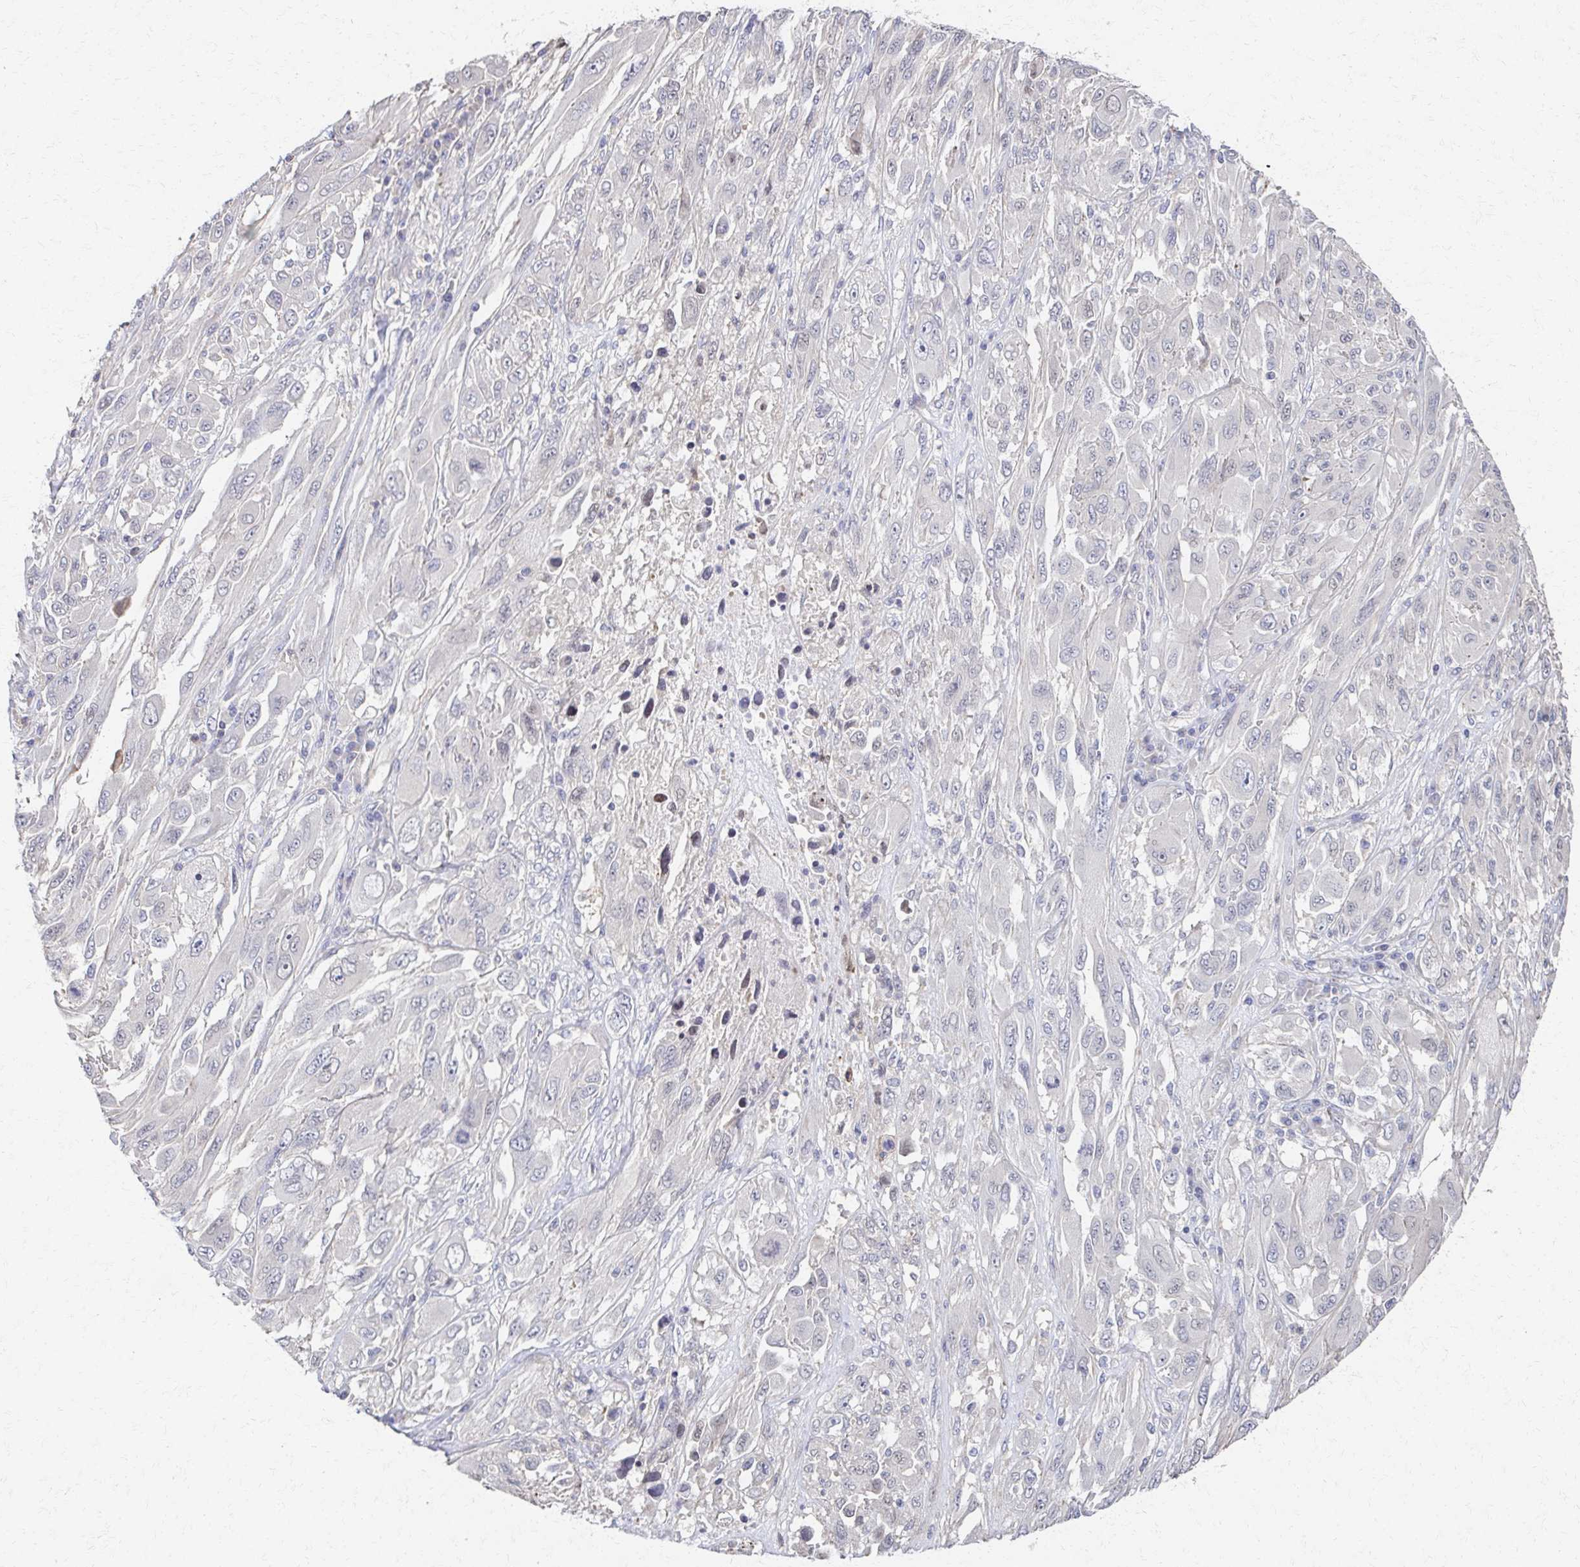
{"staining": {"intensity": "negative", "quantity": "none", "location": "none"}, "tissue": "melanoma", "cell_type": "Tumor cells", "image_type": "cancer", "snomed": [{"axis": "morphology", "description": "Malignant melanoma, NOS"}, {"axis": "topography", "description": "Skin"}], "caption": "The IHC histopathology image has no significant staining in tumor cells of malignant melanoma tissue. (DAB IHC, high magnification).", "gene": "EOLA2", "patient": {"sex": "female", "age": 91}}